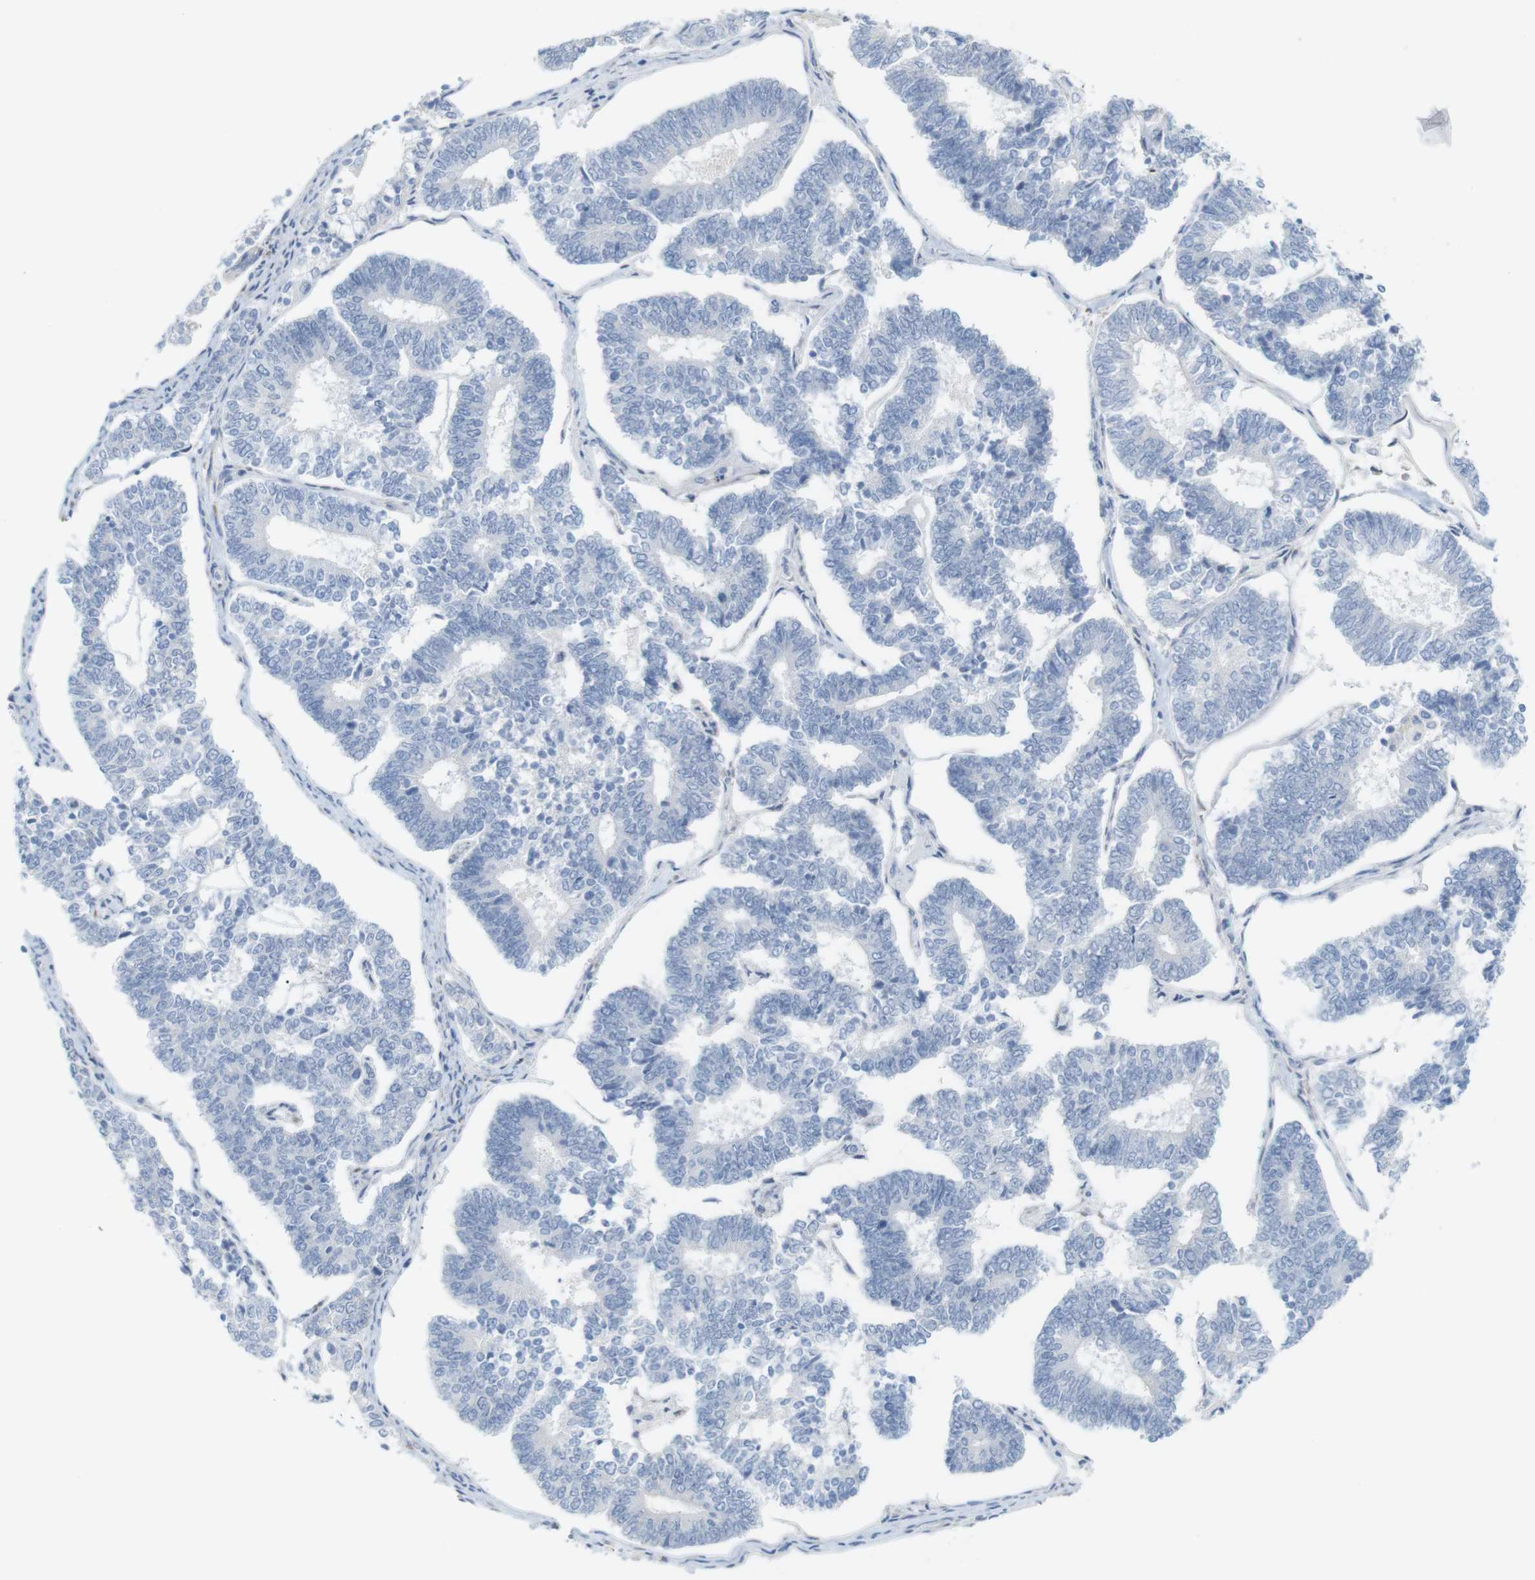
{"staining": {"intensity": "negative", "quantity": "none", "location": "none"}, "tissue": "endometrial cancer", "cell_type": "Tumor cells", "image_type": "cancer", "snomed": [{"axis": "morphology", "description": "Adenocarcinoma, NOS"}, {"axis": "topography", "description": "Endometrium"}], "caption": "Tumor cells show no significant protein expression in endometrial adenocarcinoma.", "gene": "RGS9", "patient": {"sex": "female", "age": 70}}